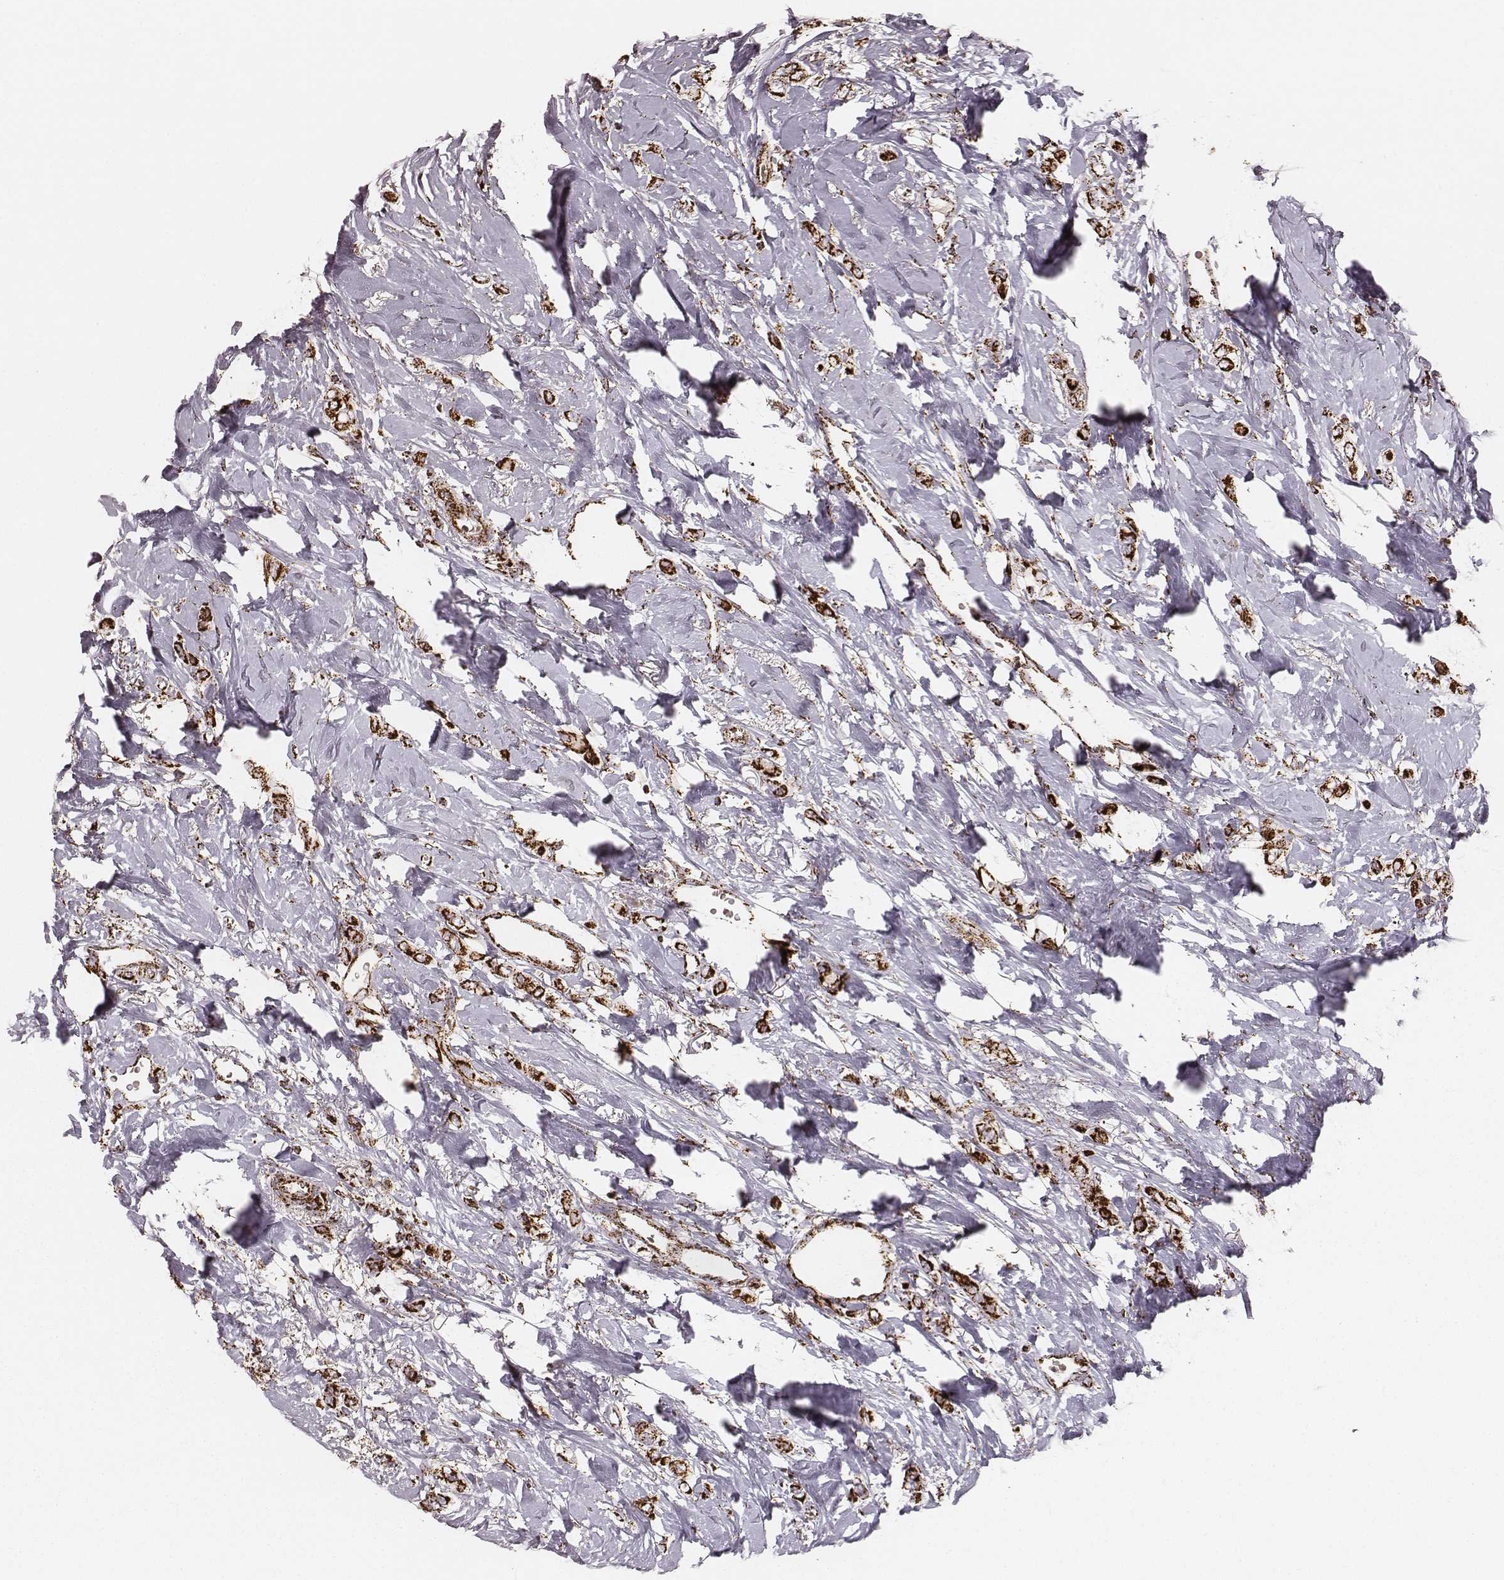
{"staining": {"intensity": "strong", "quantity": ">75%", "location": "cytoplasmic/membranous"}, "tissue": "breast cancer", "cell_type": "Tumor cells", "image_type": "cancer", "snomed": [{"axis": "morphology", "description": "Lobular carcinoma"}, {"axis": "topography", "description": "Breast"}], "caption": "This histopathology image displays immunohistochemistry staining of breast cancer, with high strong cytoplasmic/membranous expression in about >75% of tumor cells.", "gene": "TUFM", "patient": {"sex": "female", "age": 66}}